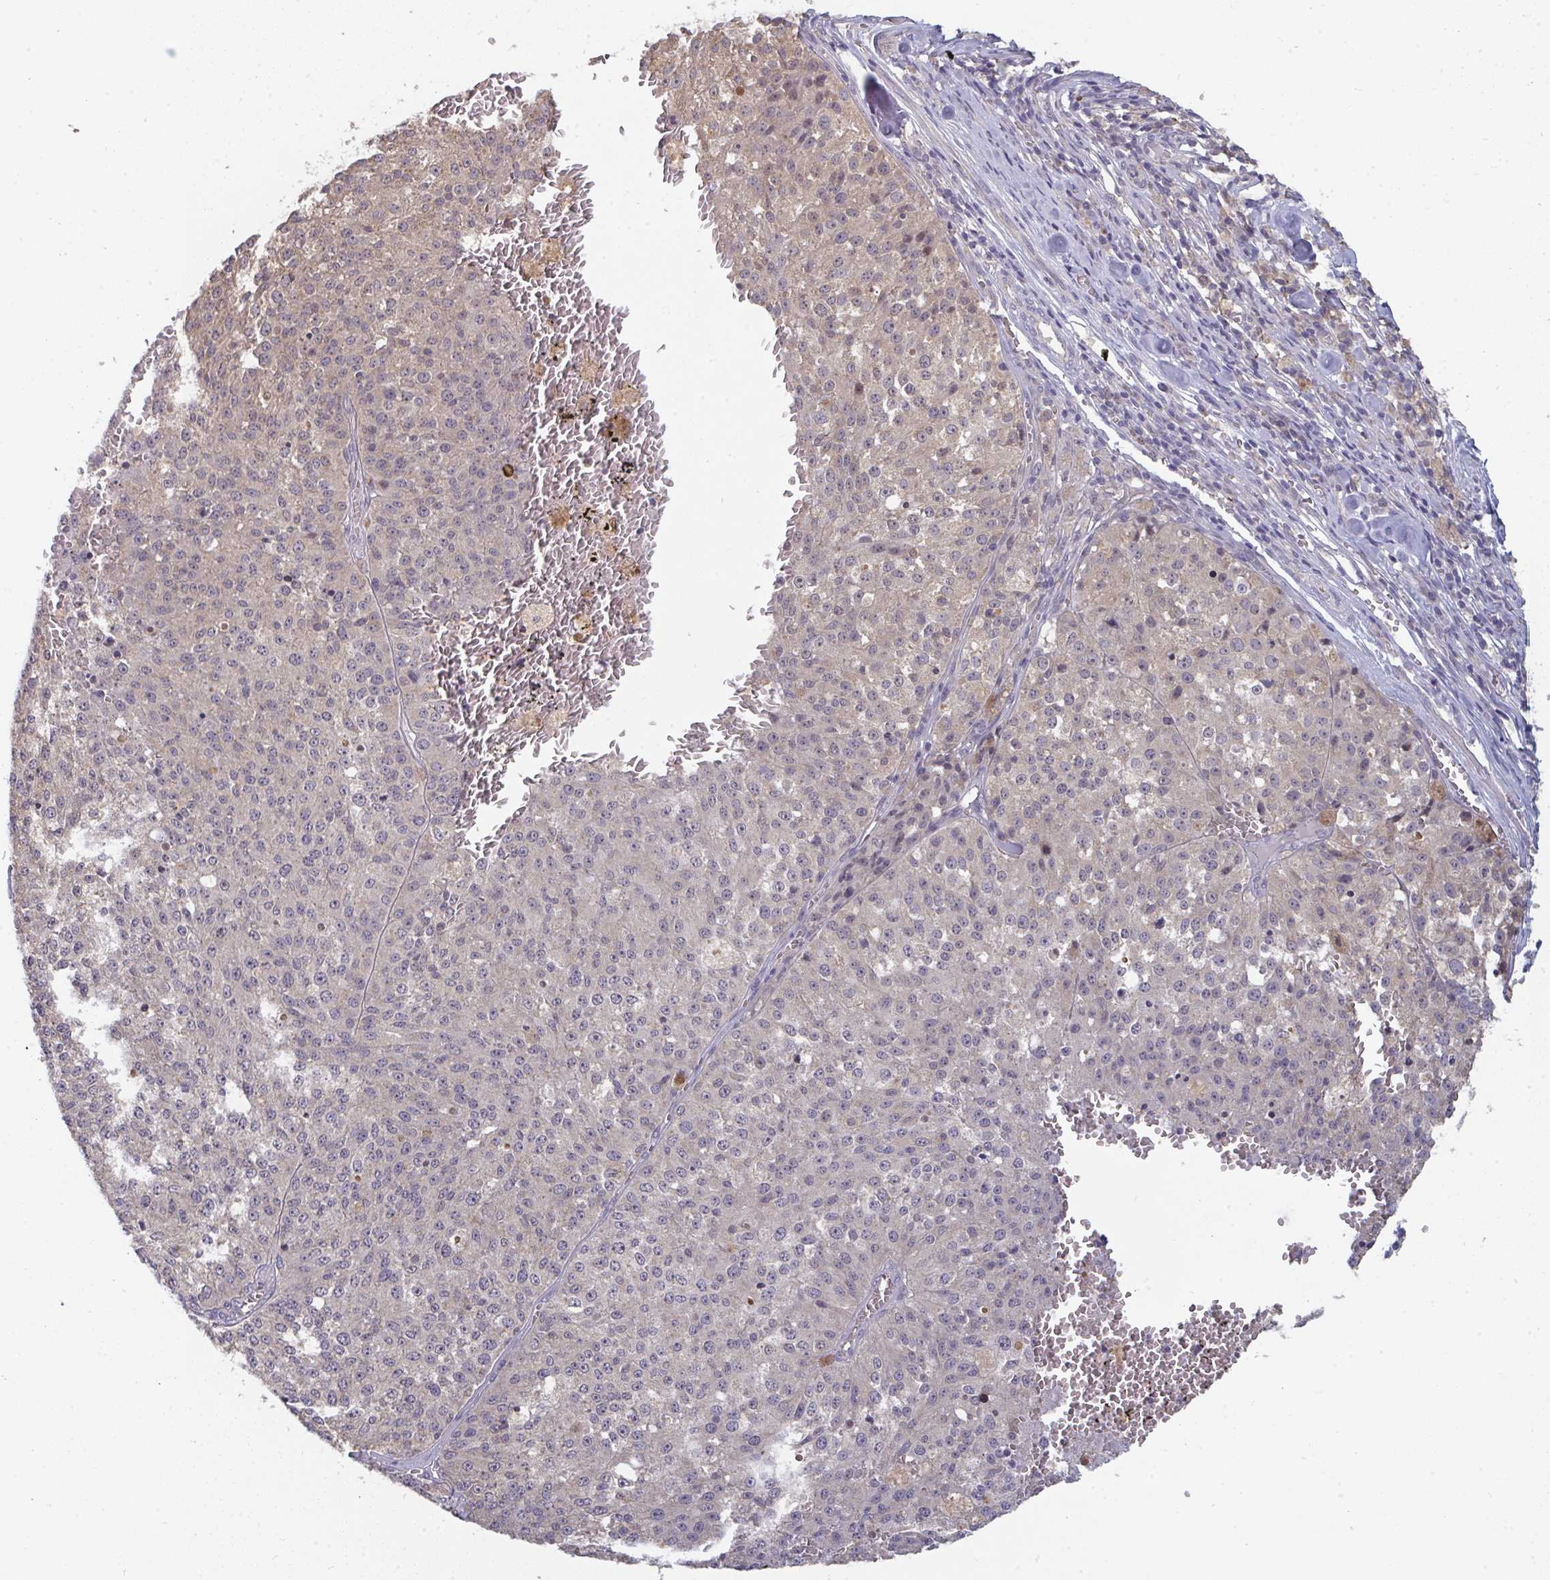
{"staining": {"intensity": "weak", "quantity": "25%-75%", "location": "cytoplasmic/membranous"}, "tissue": "melanoma", "cell_type": "Tumor cells", "image_type": "cancer", "snomed": [{"axis": "morphology", "description": "Malignant melanoma, Metastatic site"}, {"axis": "topography", "description": "Lymph node"}], "caption": "The photomicrograph displays a brown stain indicating the presence of a protein in the cytoplasmic/membranous of tumor cells in malignant melanoma (metastatic site).", "gene": "LIX1", "patient": {"sex": "female", "age": 64}}